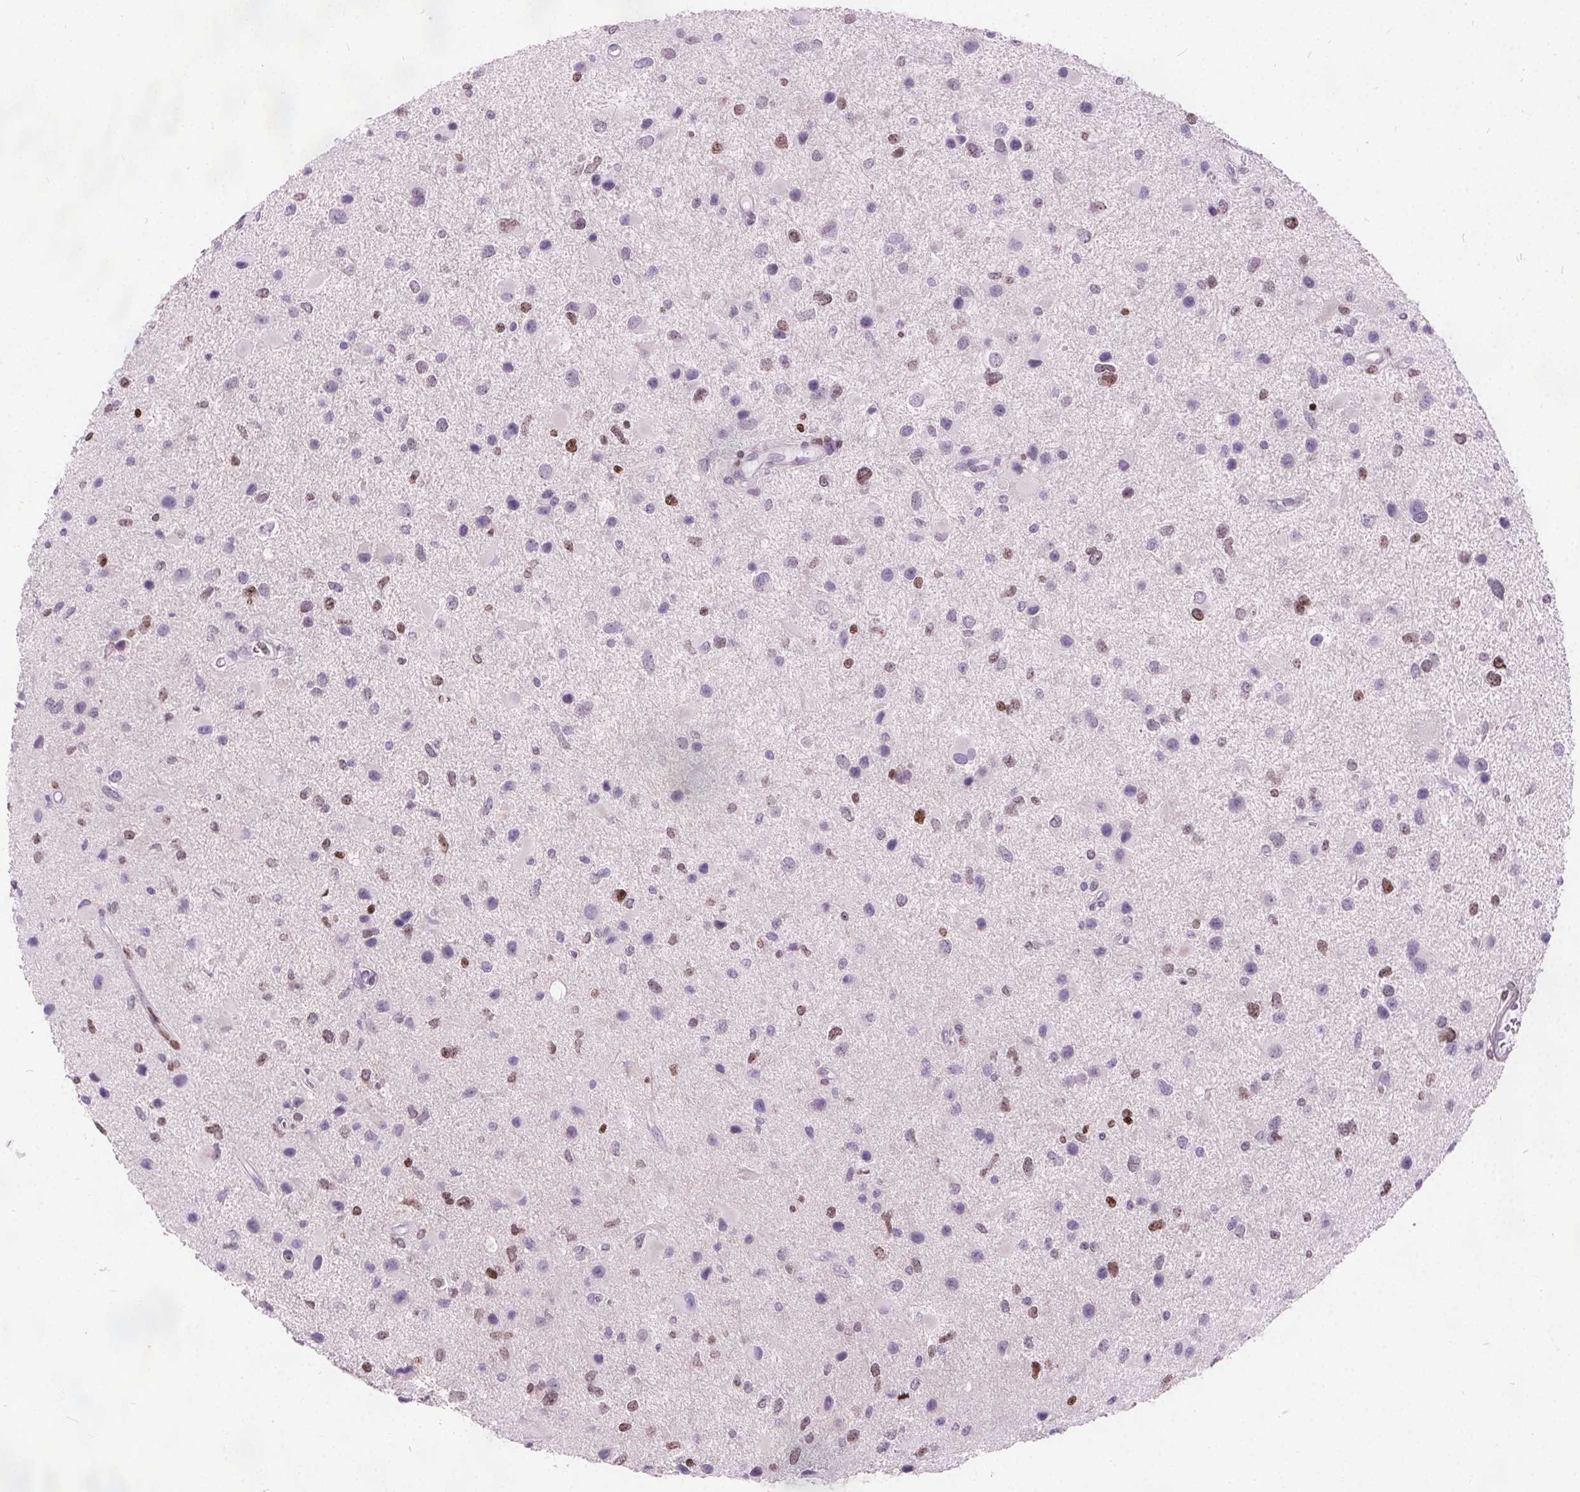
{"staining": {"intensity": "moderate", "quantity": "<25%", "location": "nuclear"}, "tissue": "glioma", "cell_type": "Tumor cells", "image_type": "cancer", "snomed": [{"axis": "morphology", "description": "Glioma, malignant, Low grade"}, {"axis": "topography", "description": "Brain"}], "caption": "A brown stain highlights moderate nuclear expression of a protein in human low-grade glioma (malignant) tumor cells. (brown staining indicates protein expression, while blue staining denotes nuclei).", "gene": "ISLR2", "patient": {"sex": "female", "age": 32}}